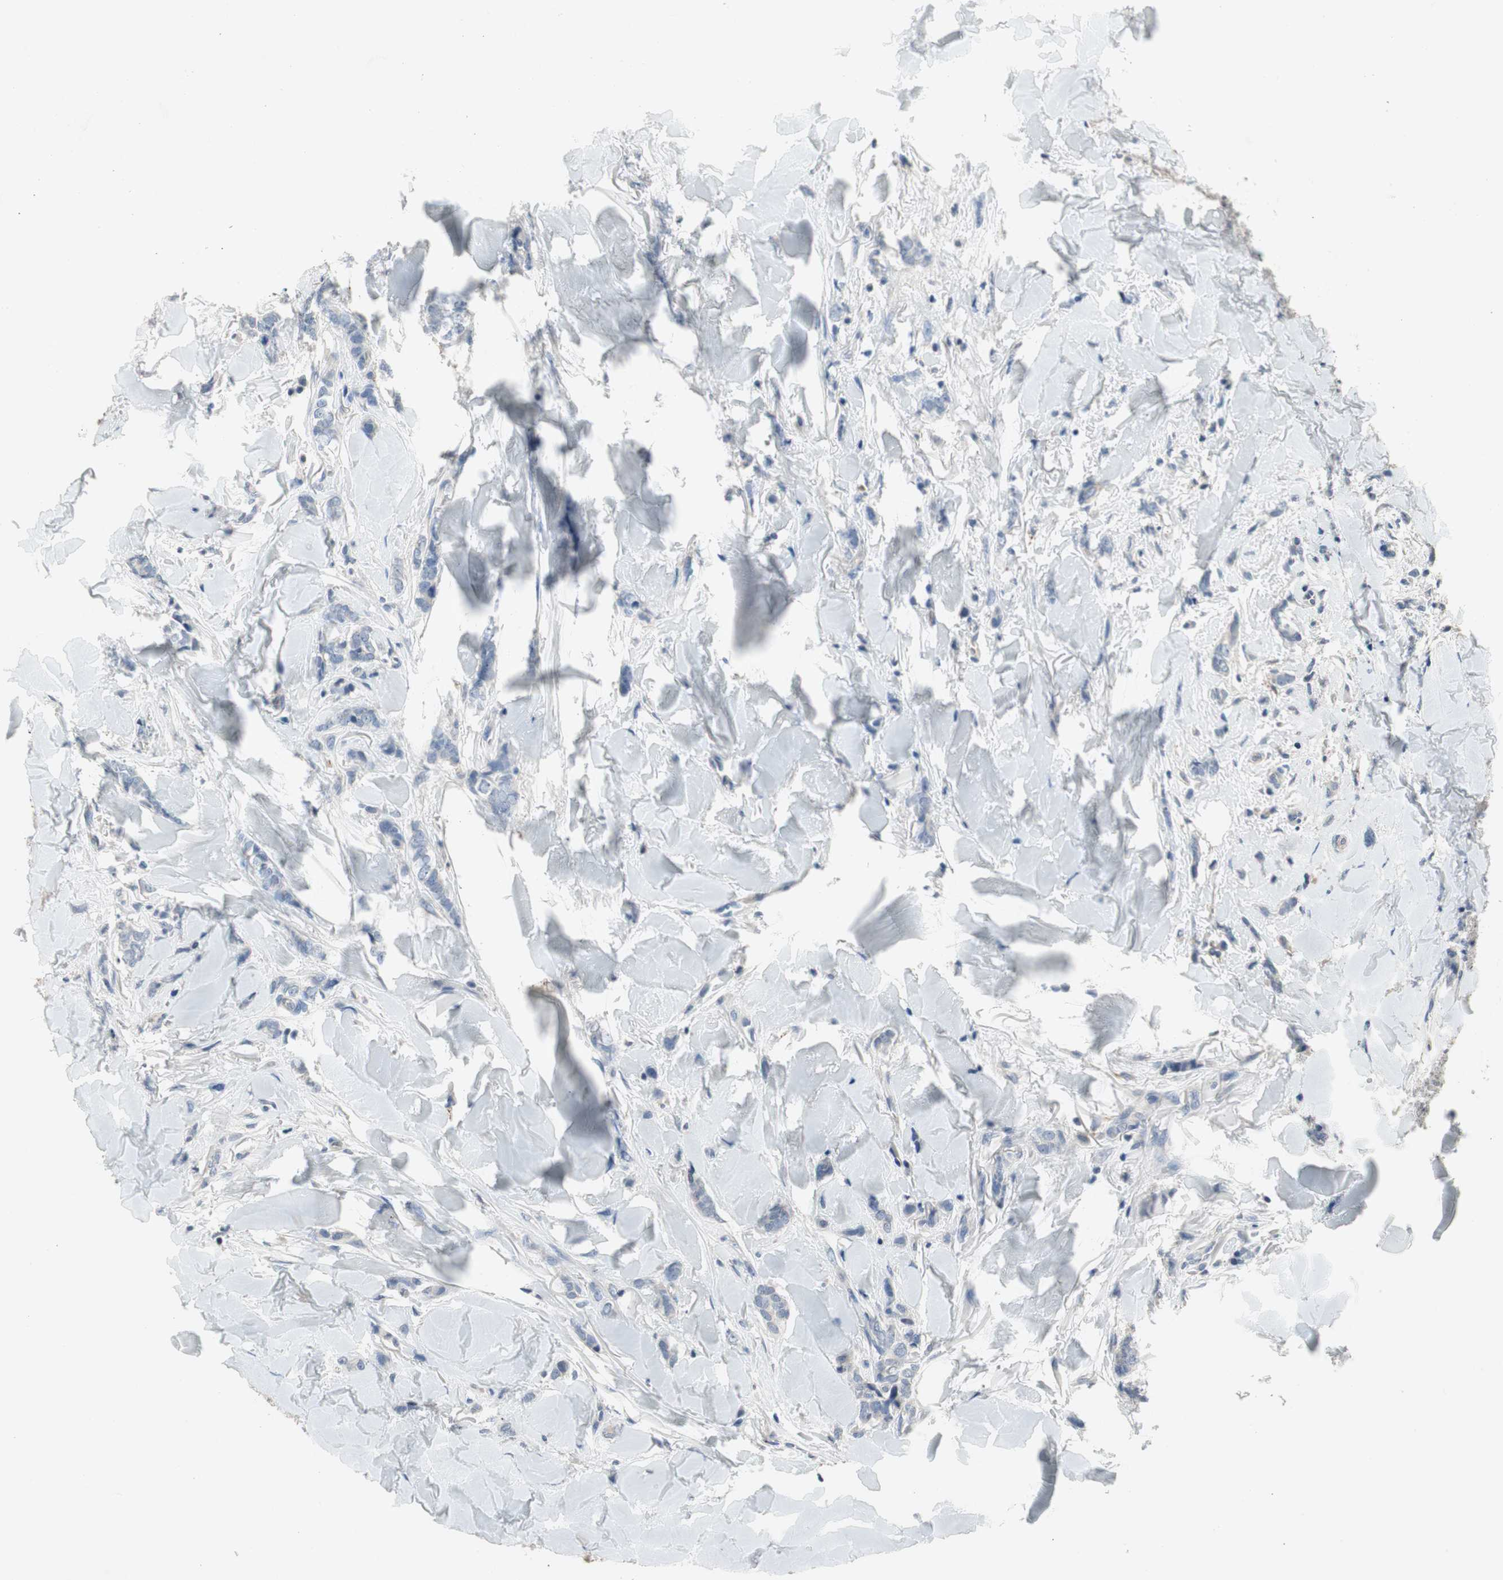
{"staining": {"intensity": "negative", "quantity": "none", "location": "none"}, "tissue": "breast cancer", "cell_type": "Tumor cells", "image_type": "cancer", "snomed": [{"axis": "morphology", "description": "Lobular carcinoma"}, {"axis": "topography", "description": "Skin"}, {"axis": "topography", "description": "Breast"}], "caption": "A histopathology image of human breast cancer (lobular carcinoma) is negative for staining in tumor cells.", "gene": "ALPL", "patient": {"sex": "female", "age": 46}}